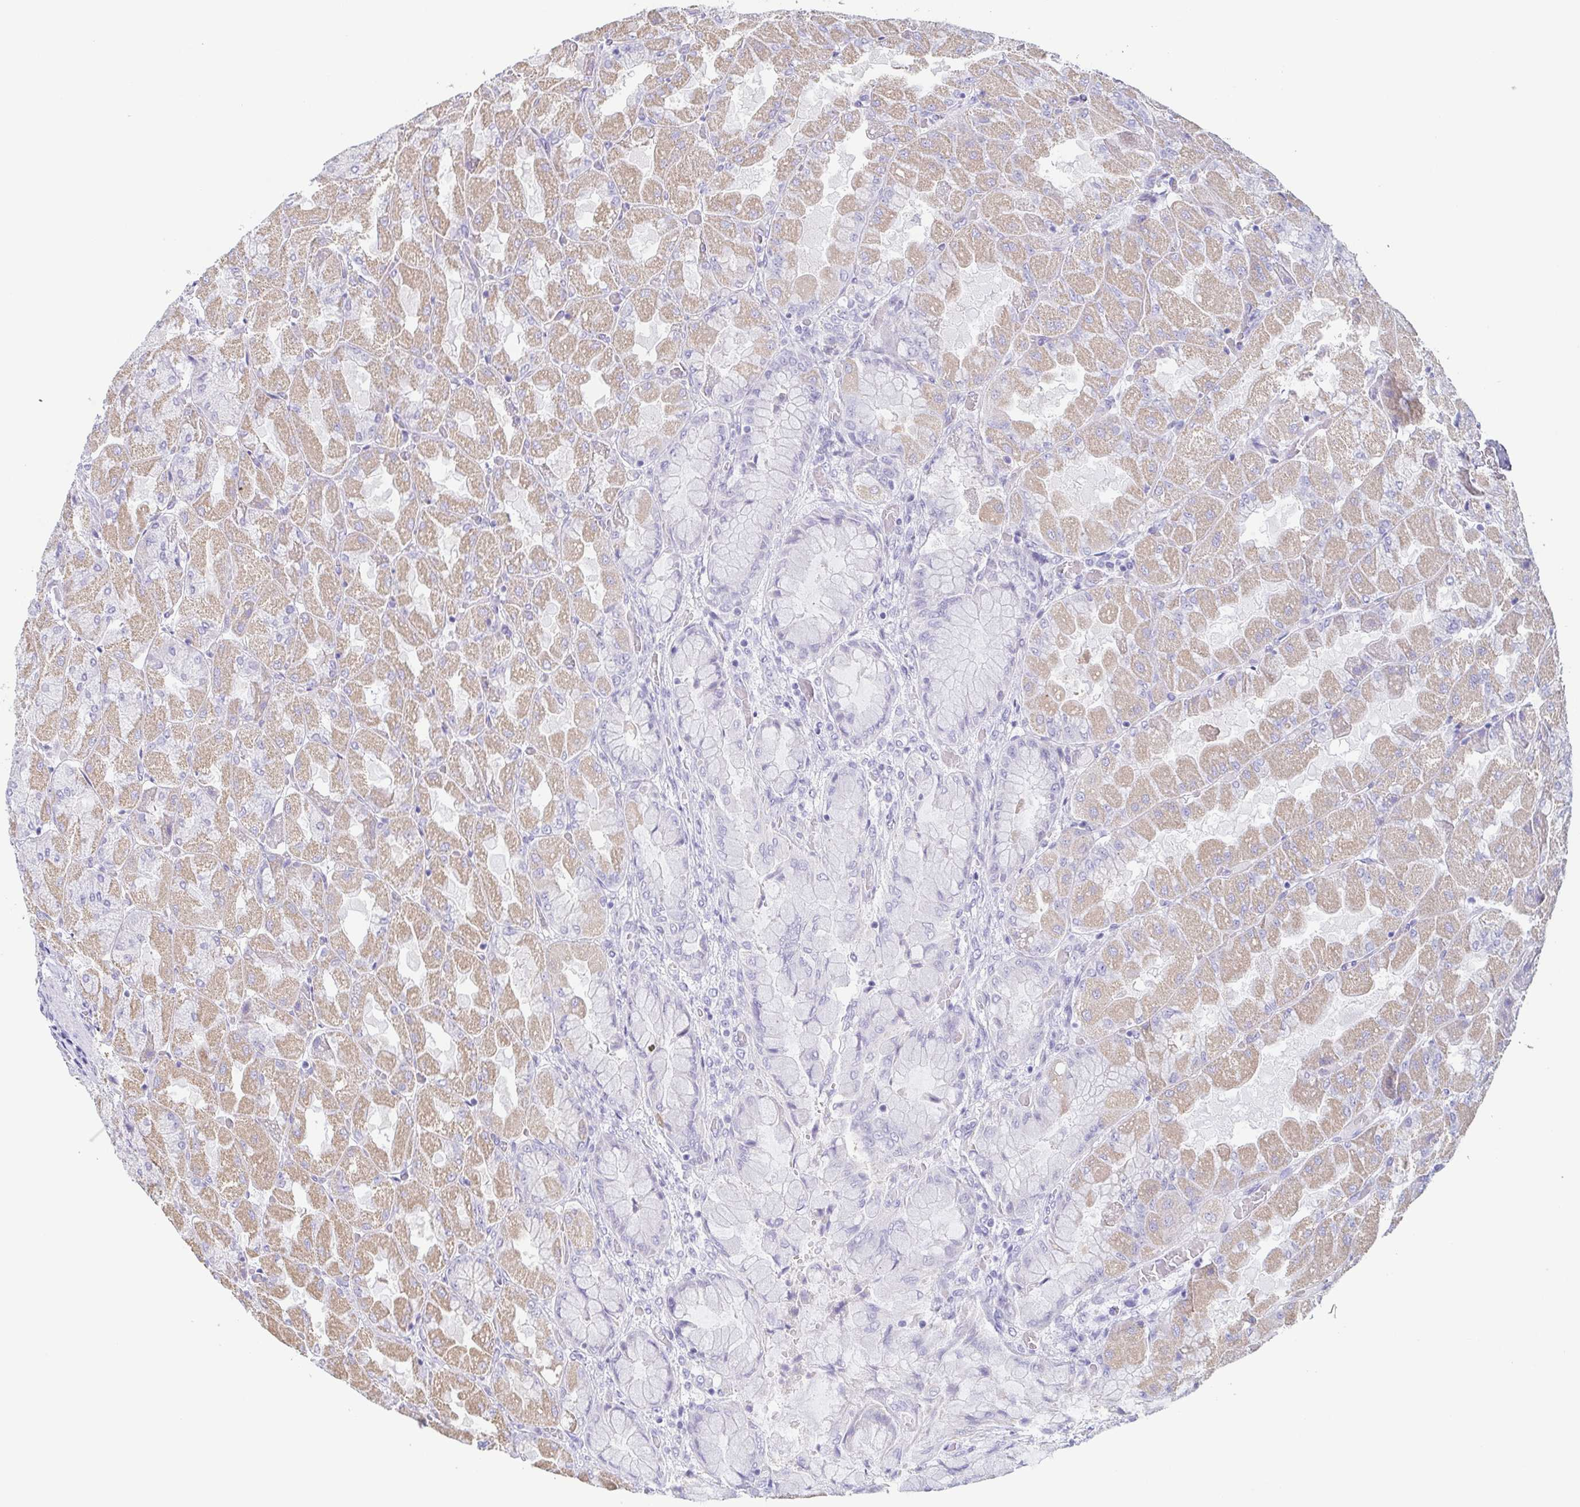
{"staining": {"intensity": "weak", "quantity": "25%-75%", "location": "cytoplasmic/membranous"}, "tissue": "stomach", "cell_type": "Glandular cells", "image_type": "normal", "snomed": [{"axis": "morphology", "description": "Normal tissue, NOS"}, {"axis": "topography", "description": "Stomach"}], "caption": "Immunohistochemistry staining of benign stomach, which shows low levels of weak cytoplasmic/membranous staining in about 25%-75% of glandular cells indicating weak cytoplasmic/membranous protein positivity. The staining was performed using DAB (3,3'-diaminobenzidine) (brown) for protein detection and nuclei were counterstained in hematoxylin (blue).", "gene": "PRR27", "patient": {"sex": "female", "age": 61}}